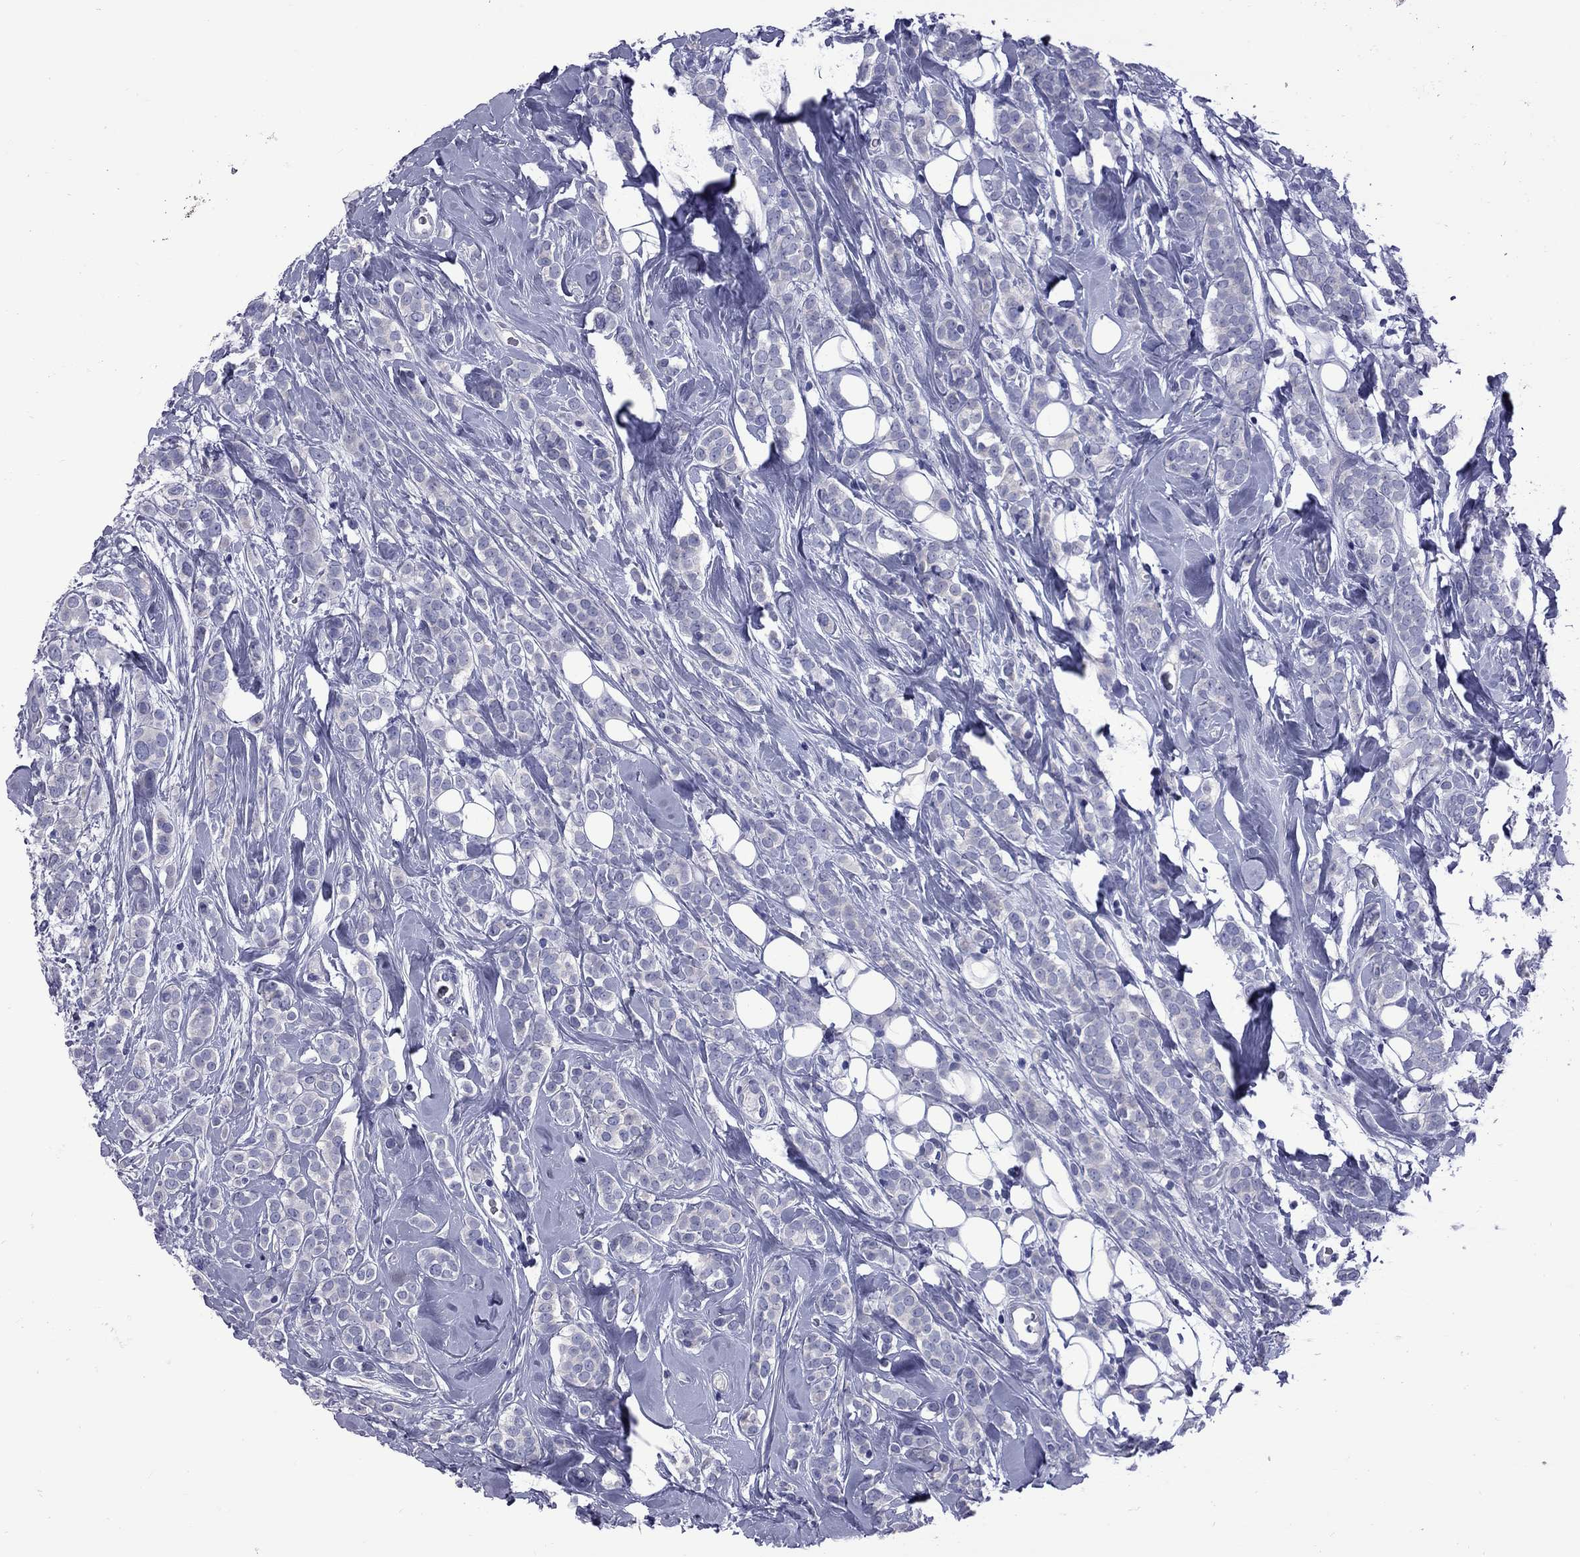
{"staining": {"intensity": "negative", "quantity": "none", "location": "none"}, "tissue": "breast cancer", "cell_type": "Tumor cells", "image_type": "cancer", "snomed": [{"axis": "morphology", "description": "Lobular carcinoma"}, {"axis": "topography", "description": "Breast"}], "caption": "This is an IHC image of human lobular carcinoma (breast). There is no positivity in tumor cells.", "gene": "EPPIN", "patient": {"sex": "female", "age": 49}}